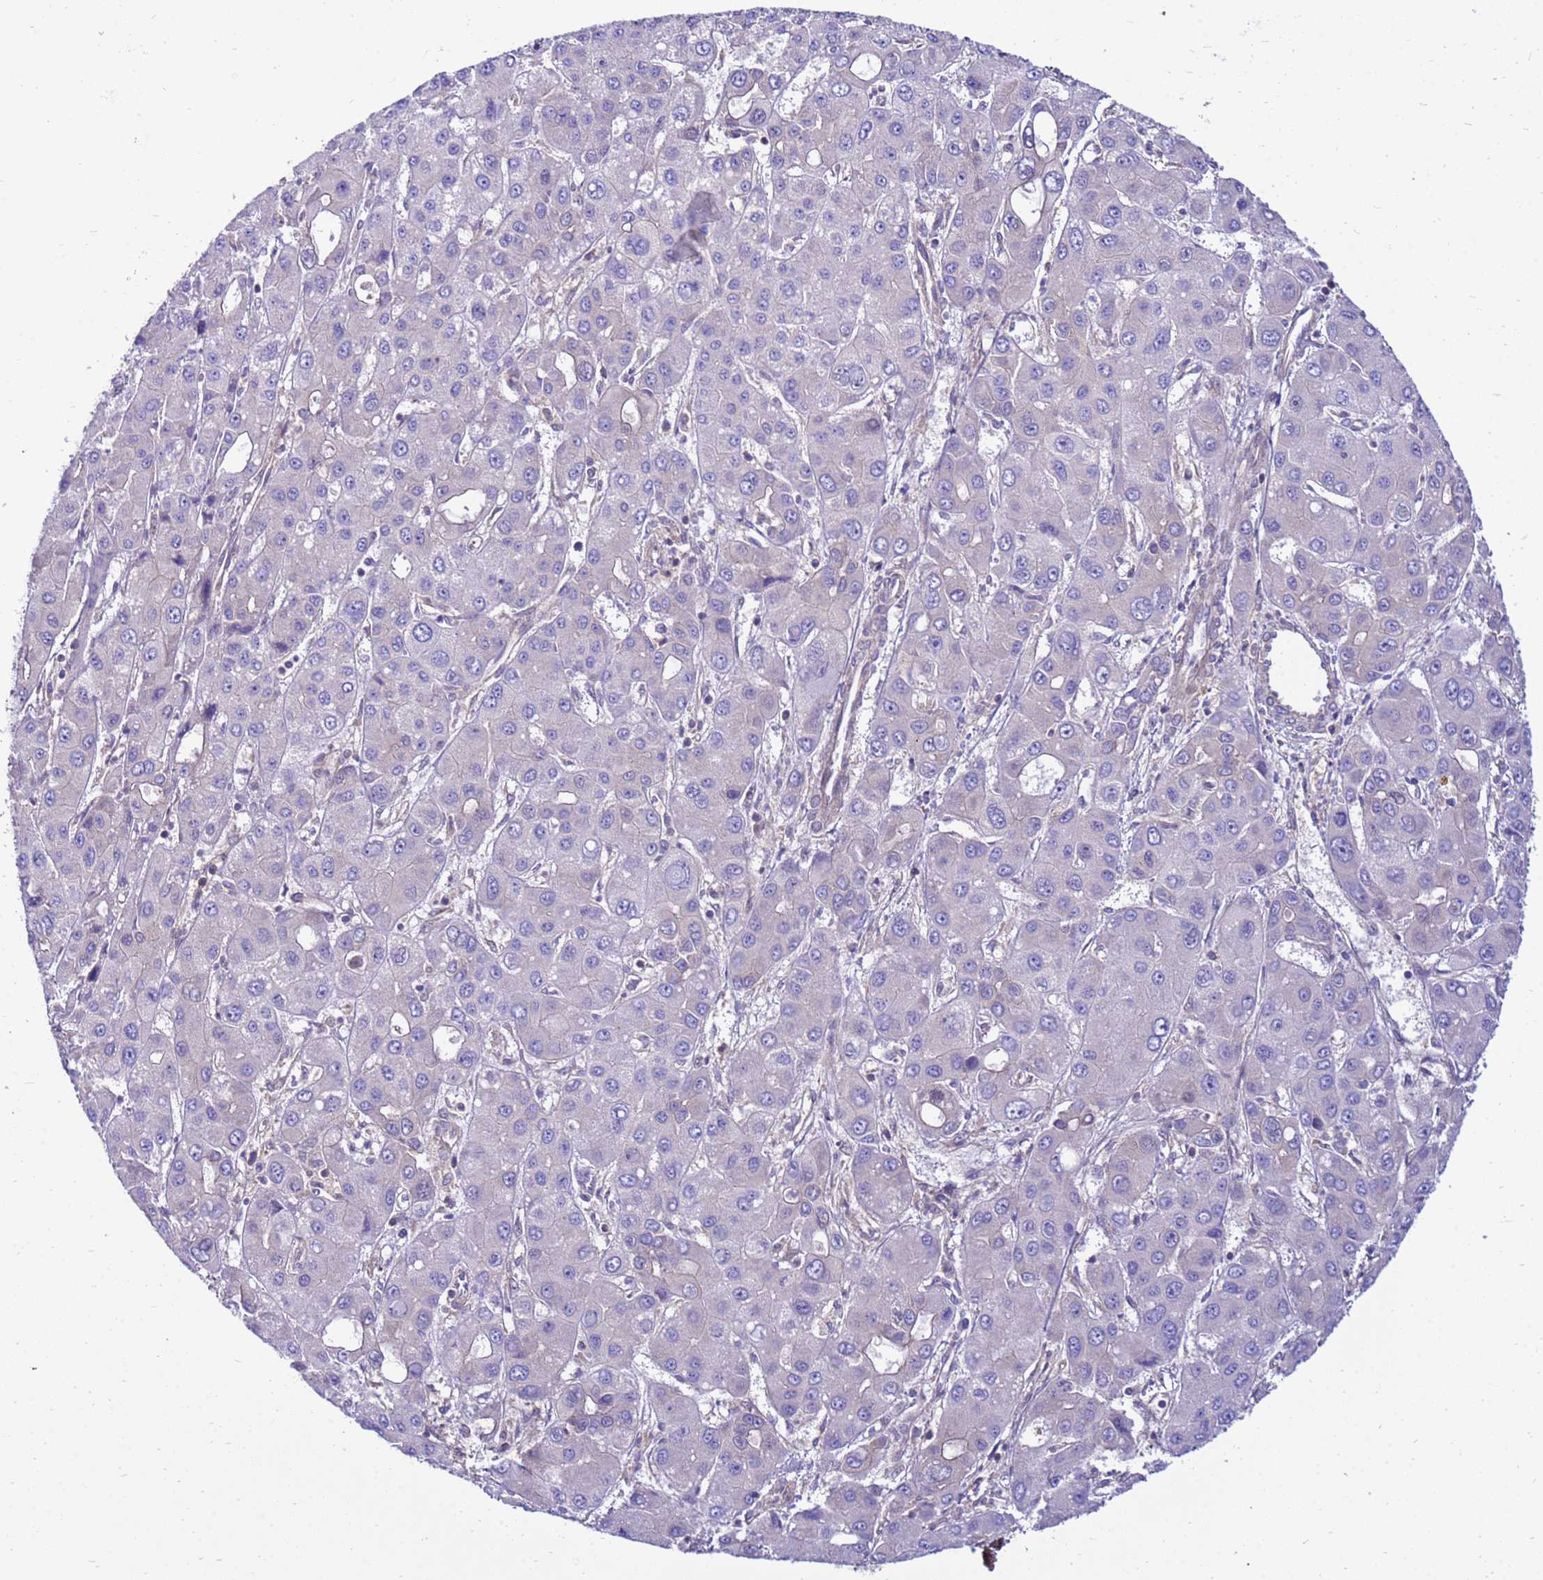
{"staining": {"intensity": "negative", "quantity": "none", "location": "none"}, "tissue": "liver cancer", "cell_type": "Tumor cells", "image_type": "cancer", "snomed": [{"axis": "morphology", "description": "Carcinoma, Hepatocellular, NOS"}, {"axis": "topography", "description": "Liver"}], "caption": "An immunohistochemistry (IHC) image of hepatocellular carcinoma (liver) is shown. There is no staining in tumor cells of hepatocellular carcinoma (liver).", "gene": "GET3", "patient": {"sex": "male", "age": 55}}